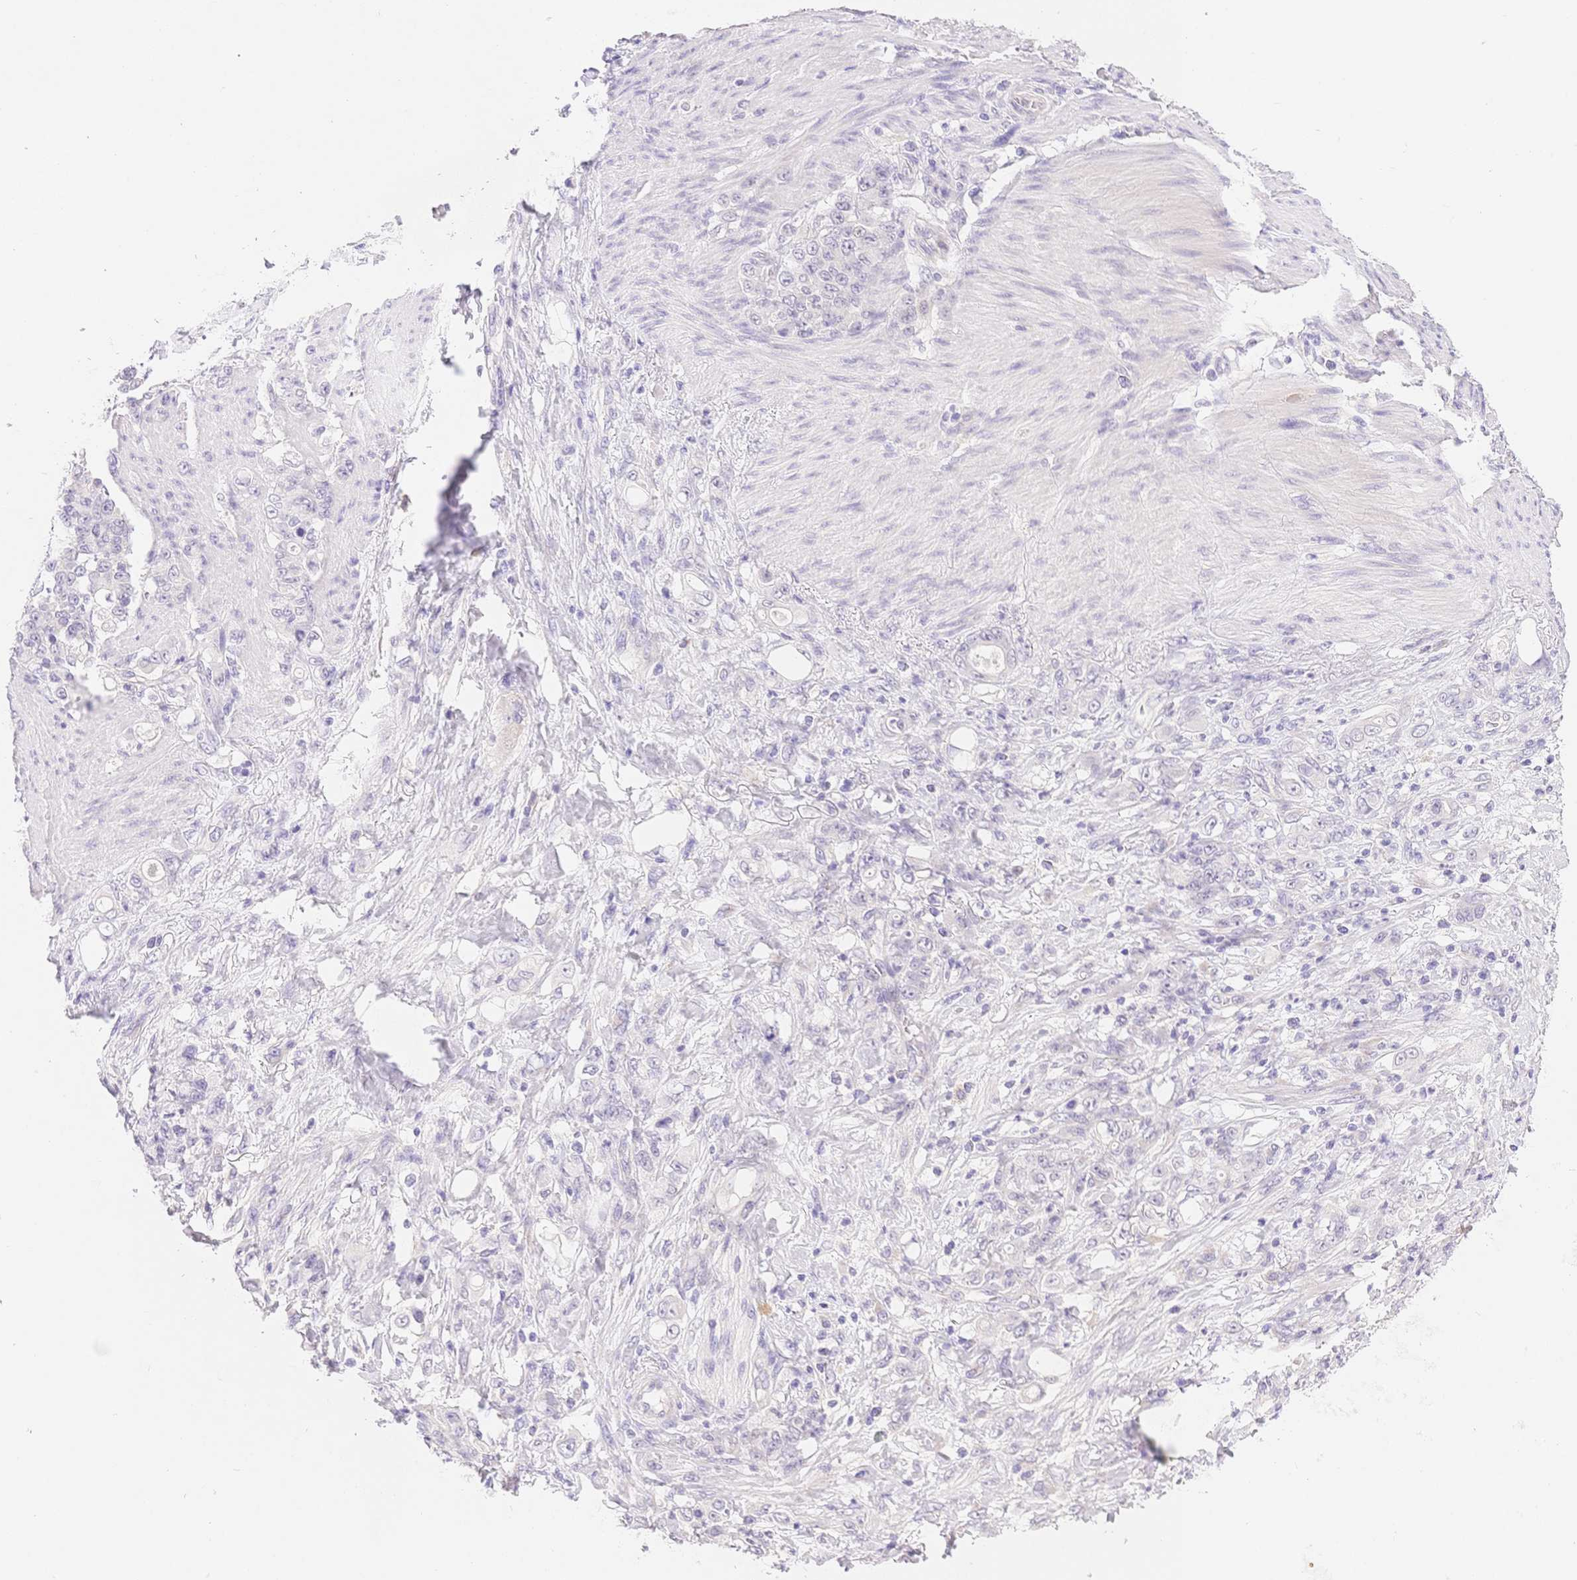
{"staining": {"intensity": "negative", "quantity": "none", "location": "none"}, "tissue": "stomach cancer", "cell_type": "Tumor cells", "image_type": "cancer", "snomed": [{"axis": "morphology", "description": "Adenocarcinoma, NOS"}, {"axis": "topography", "description": "Stomach"}], "caption": "This is a micrograph of IHC staining of stomach cancer, which shows no staining in tumor cells.", "gene": "MYOM1", "patient": {"sex": "female", "age": 79}}